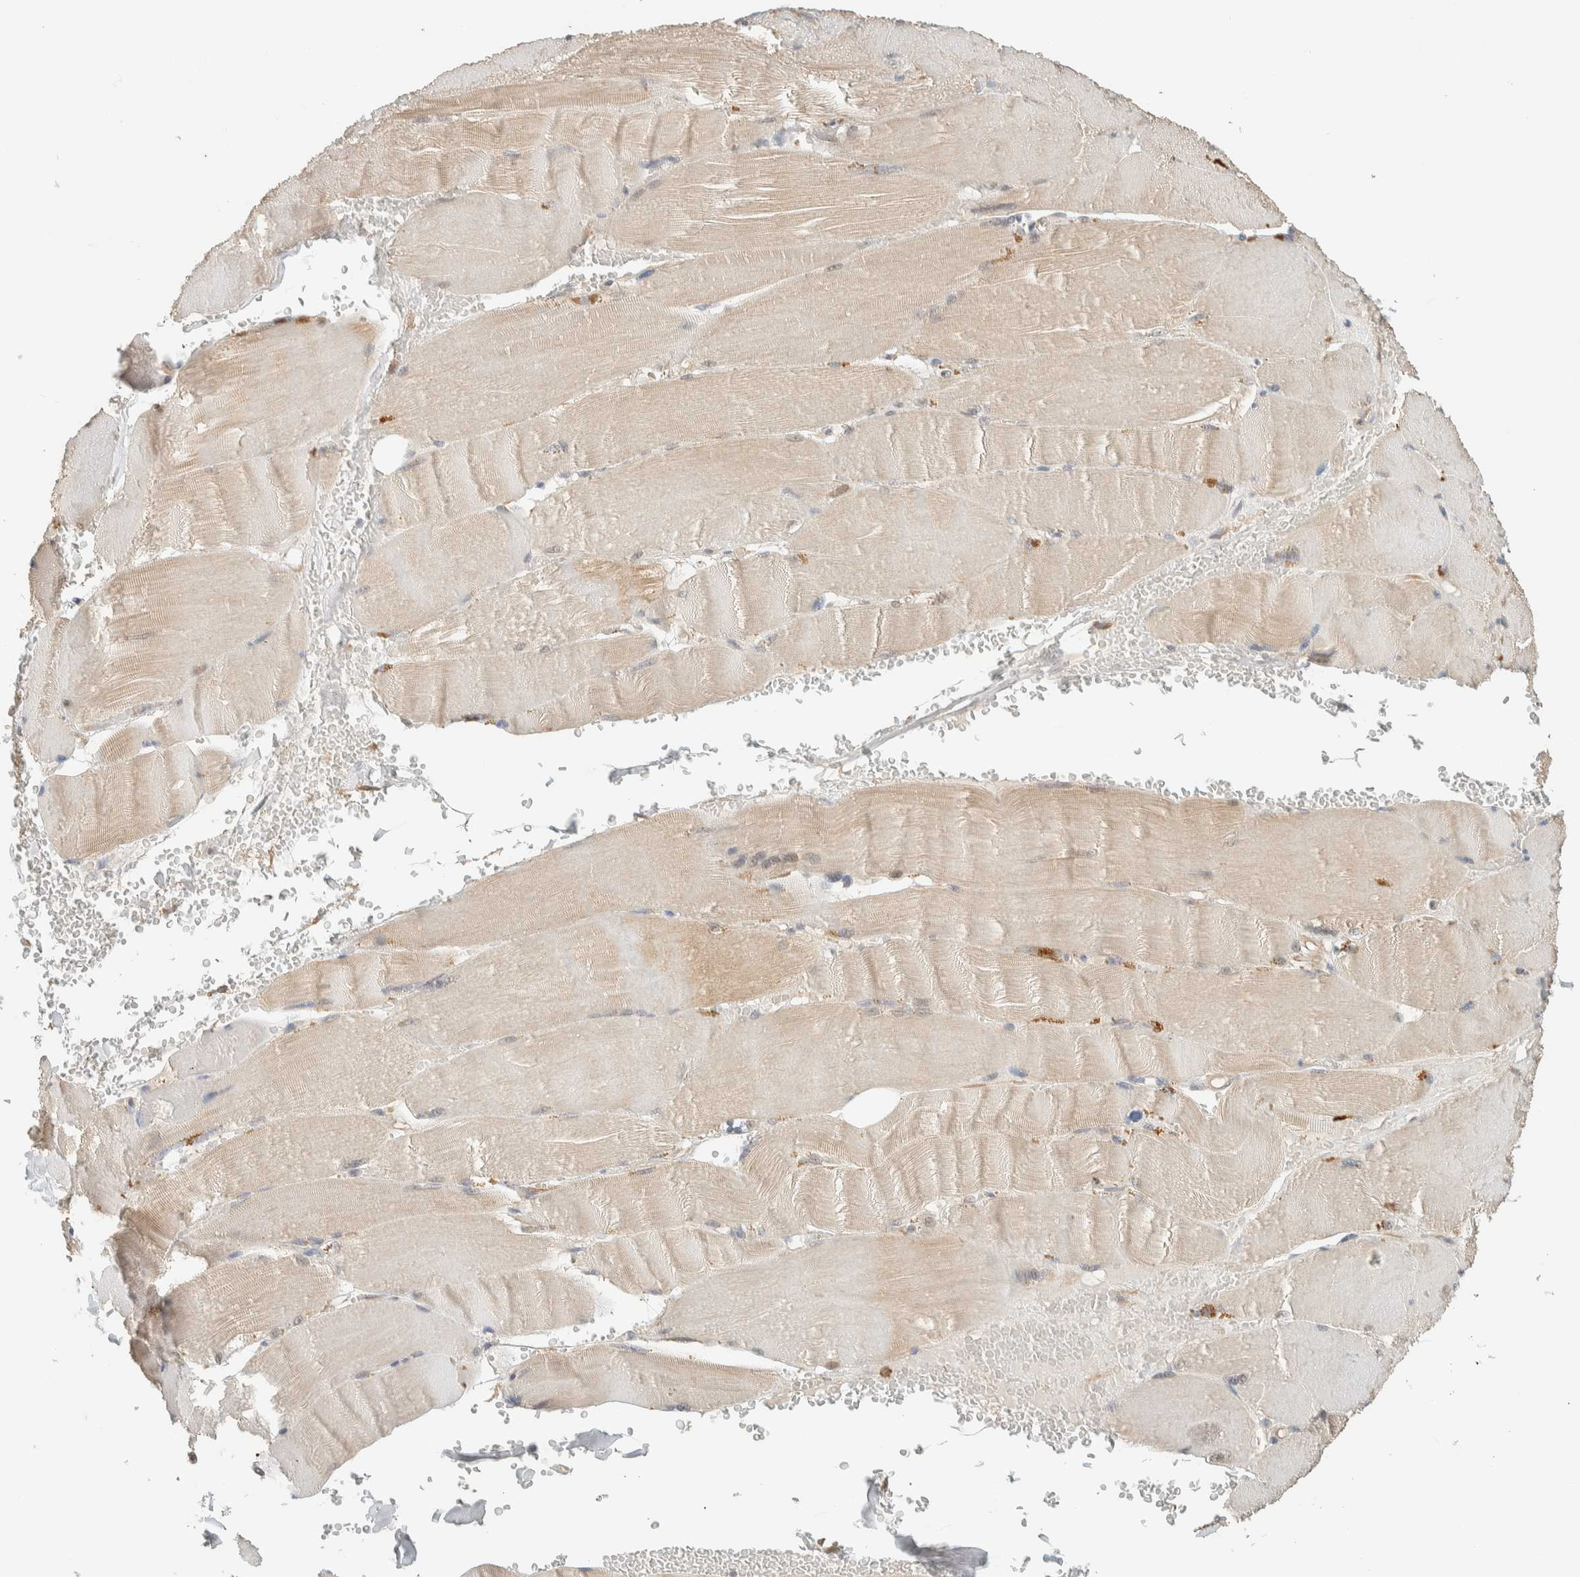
{"staining": {"intensity": "weak", "quantity": "25%-75%", "location": "cytoplasmic/membranous"}, "tissue": "skeletal muscle", "cell_type": "Myocytes", "image_type": "normal", "snomed": [{"axis": "morphology", "description": "Normal tissue, NOS"}, {"axis": "topography", "description": "Skin"}, {"axis": "topography", "description": "Skeletal muscle"}], "caption": "Brown immunohistochemical staining in unremarkable human skeletal muscle demonstrates weak cytoplasmic/membranous positivity in about 25%-75% of myocytes.", "gene": "RAB11FIP1", "patient": {"sex": "male", "age": 83}}